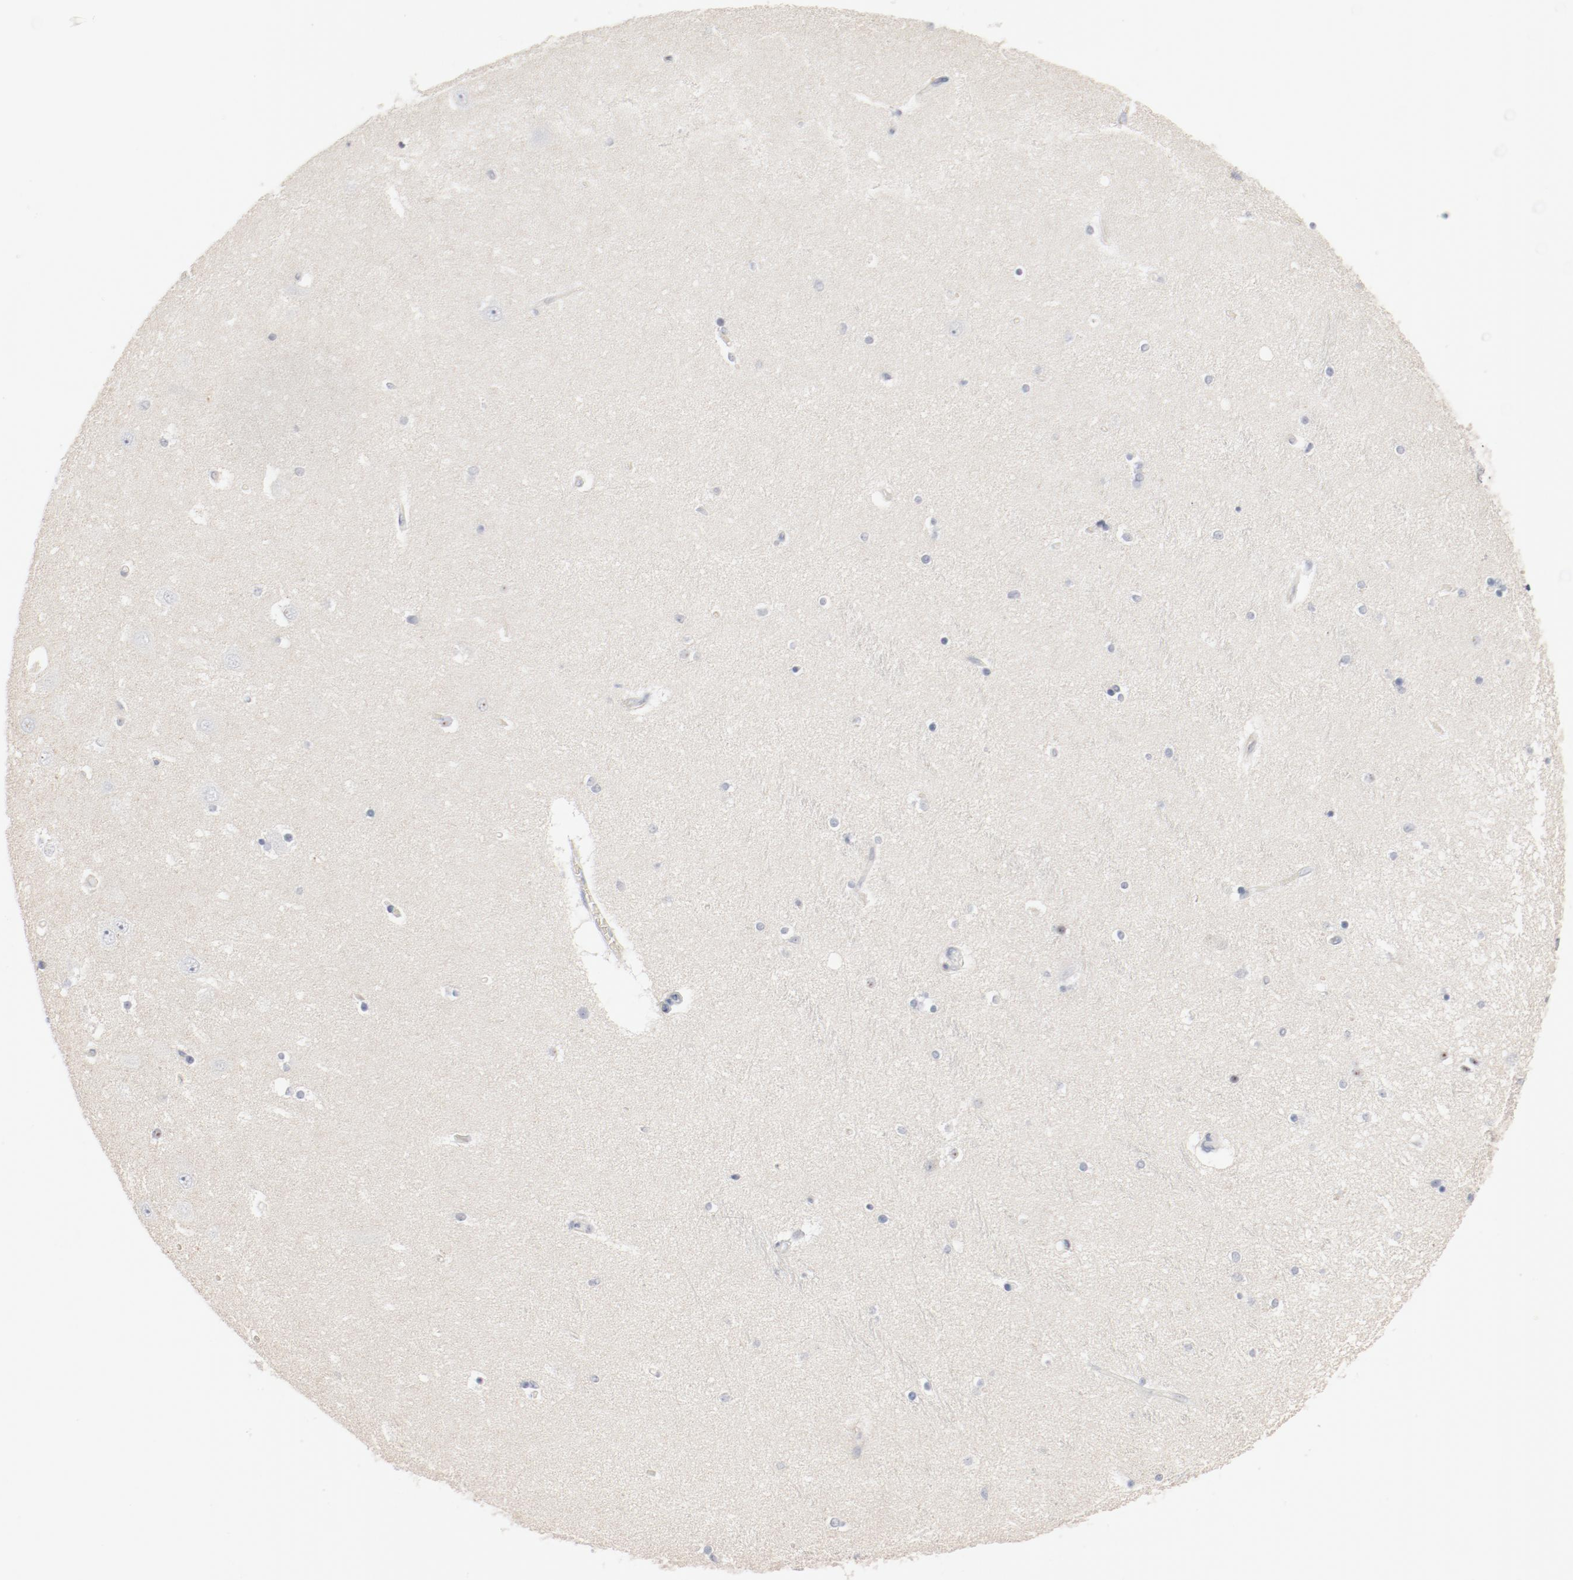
{"staining": {"intensity": "strong", "quantity": "<25%", "location": "nuclear"}, "tissue": "hippocampus", "cell_type": "Glial cells", "image_type": "normal", "snomed": [{"axis": "morphology", "description": "Normal tissue, NOS"}, {"axis": "topography", "description": "Hippocampus"}], "caption": "A high-resolution histopathology image shows IHC staining of unremarkable hippocampus, which displays strong nuclear staining in approximately <25% of glial cells.", "gene": "CDK1", "patient": {"sex": "female", "age": 54}}